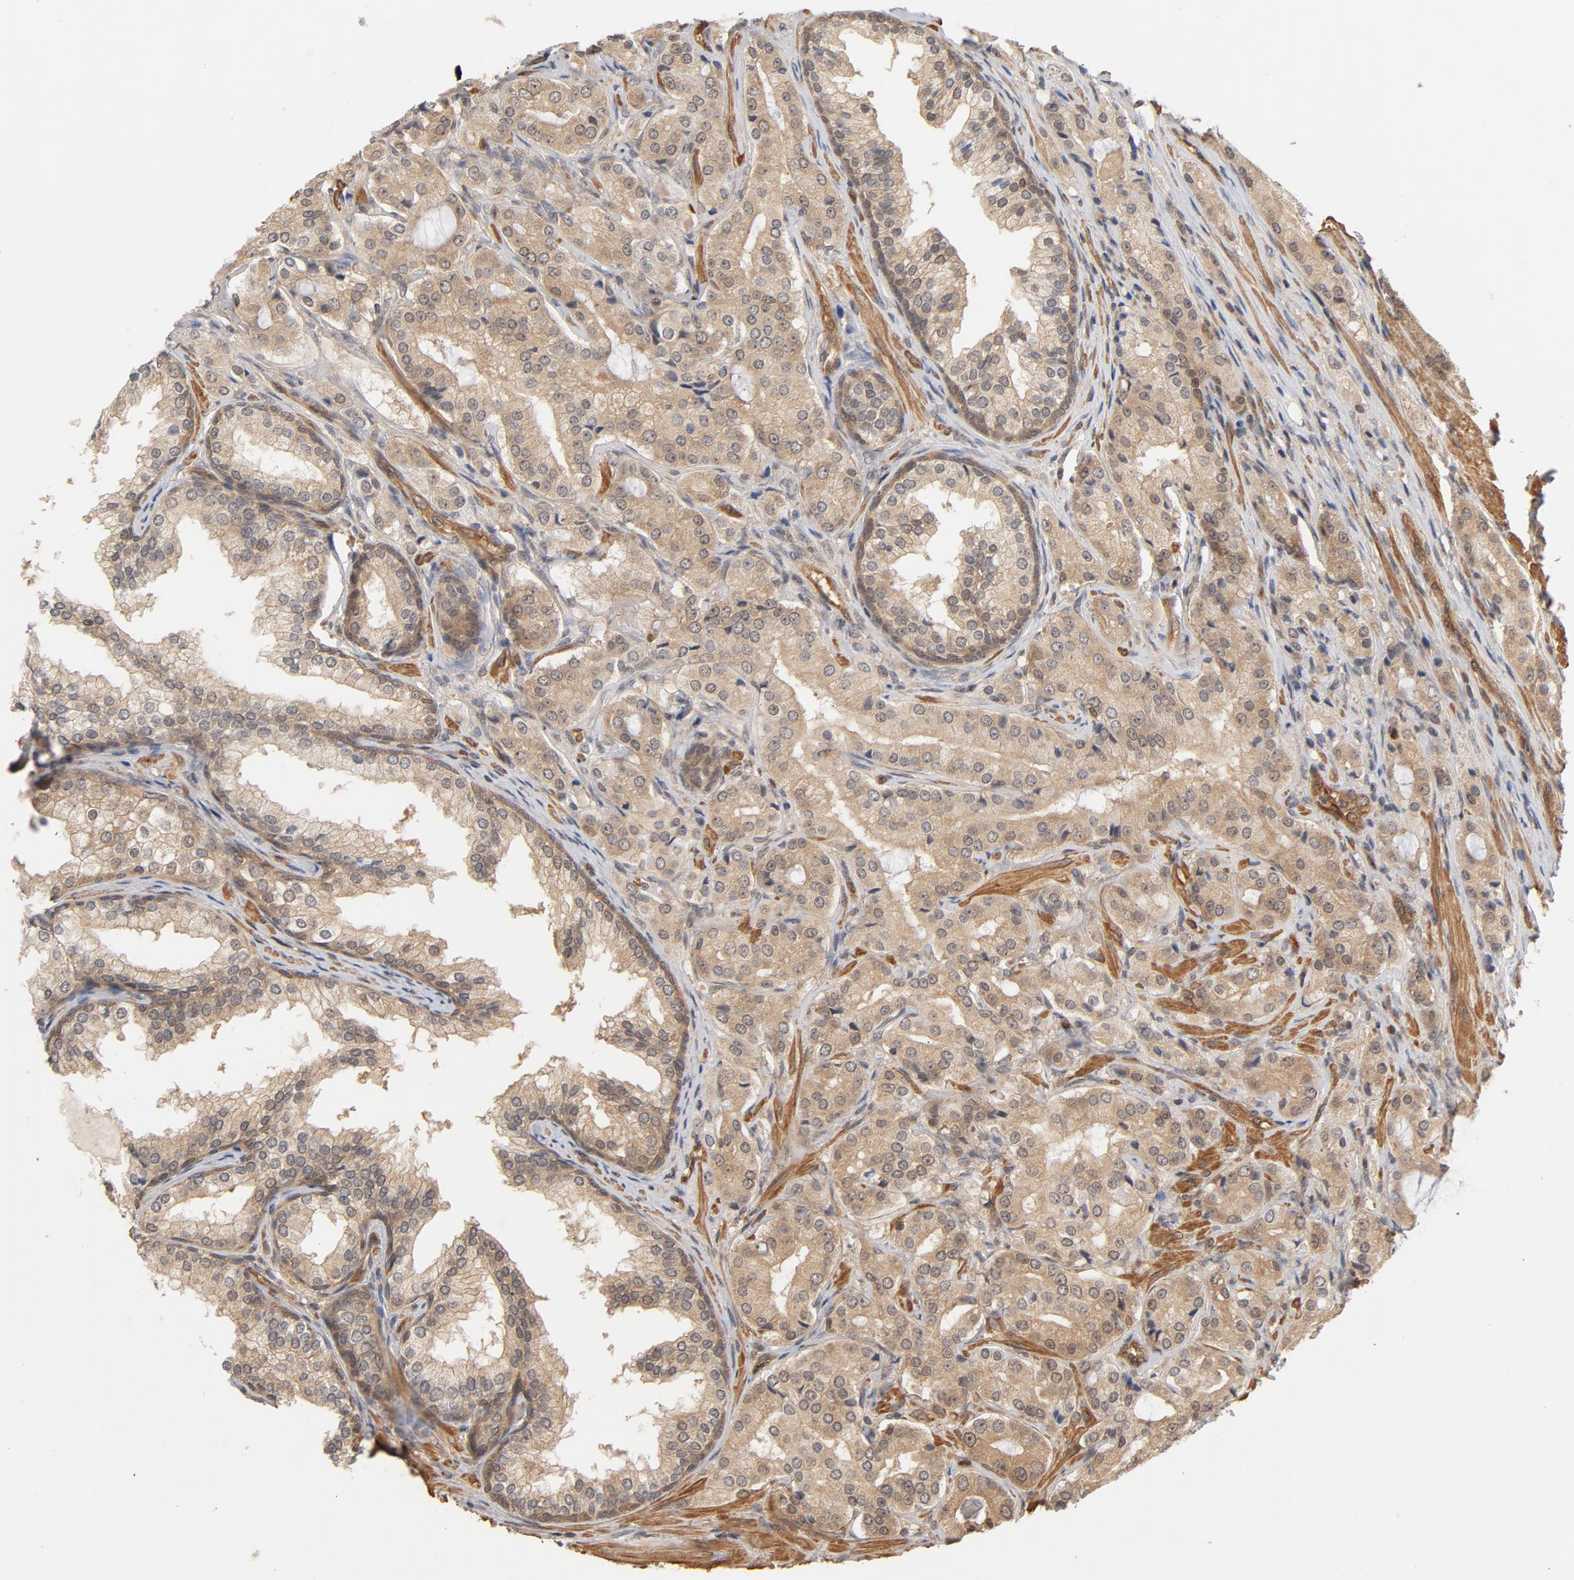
{"staining": {"intensity": "moderate", "quantity": ">75%", "location": "cytoplasmic/membranous"}, "tissue": "prostate cancer", "cell_type": "Tumor cells", "image_type": "cancer", "snomed": [{"axis": "morphology", "description": "Adenocarcinoma, High grade"}, {"axis": "topography", "description": "Prostate"}], "caption": "Prostate cancer tissue demonstrates moderate cytoplasmic/membranous positivity in about >75% of tumor cells", "gene": "CDC37", "patient": {"sex": "male", "age": 72}}